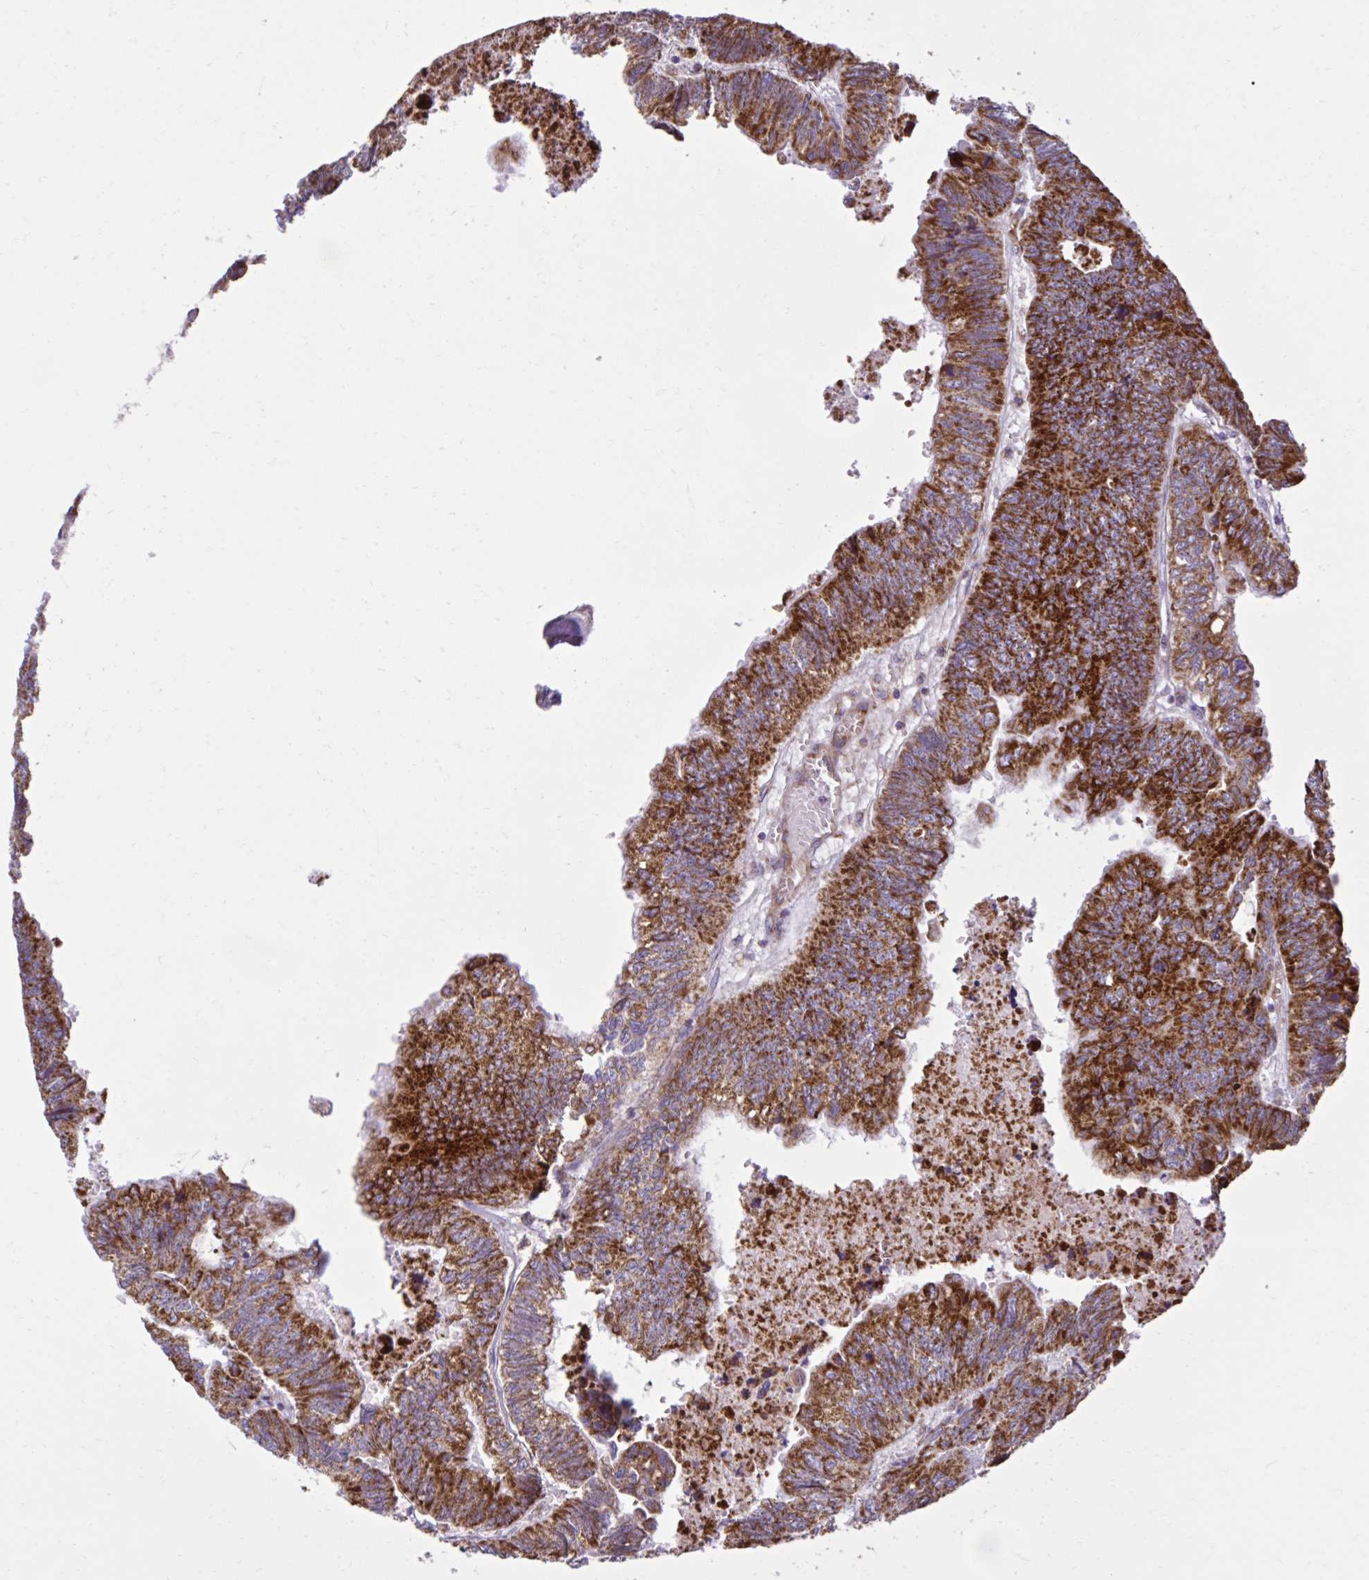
{"staining": {"intensity": "strong", "quantity": ">75%", "location": "cytoplasmic/membranous"}, "tissue": "colorectal cancer", "cell_type": "Tumor cells", "image_type": "cancer", "snomed": [{"axis": "morphology", "description": "Adenocarcinoma, NOS"}, {"axis": "topography", "description": "Colon"}], "caption": "Adenocarcinoma (colorectal) stained with IHC shows strong cytoplasmic/membranous expression in about >75% of tumor cells.", "gene": "LIMS1", "patient": {"sex": "male", "age": 62}}